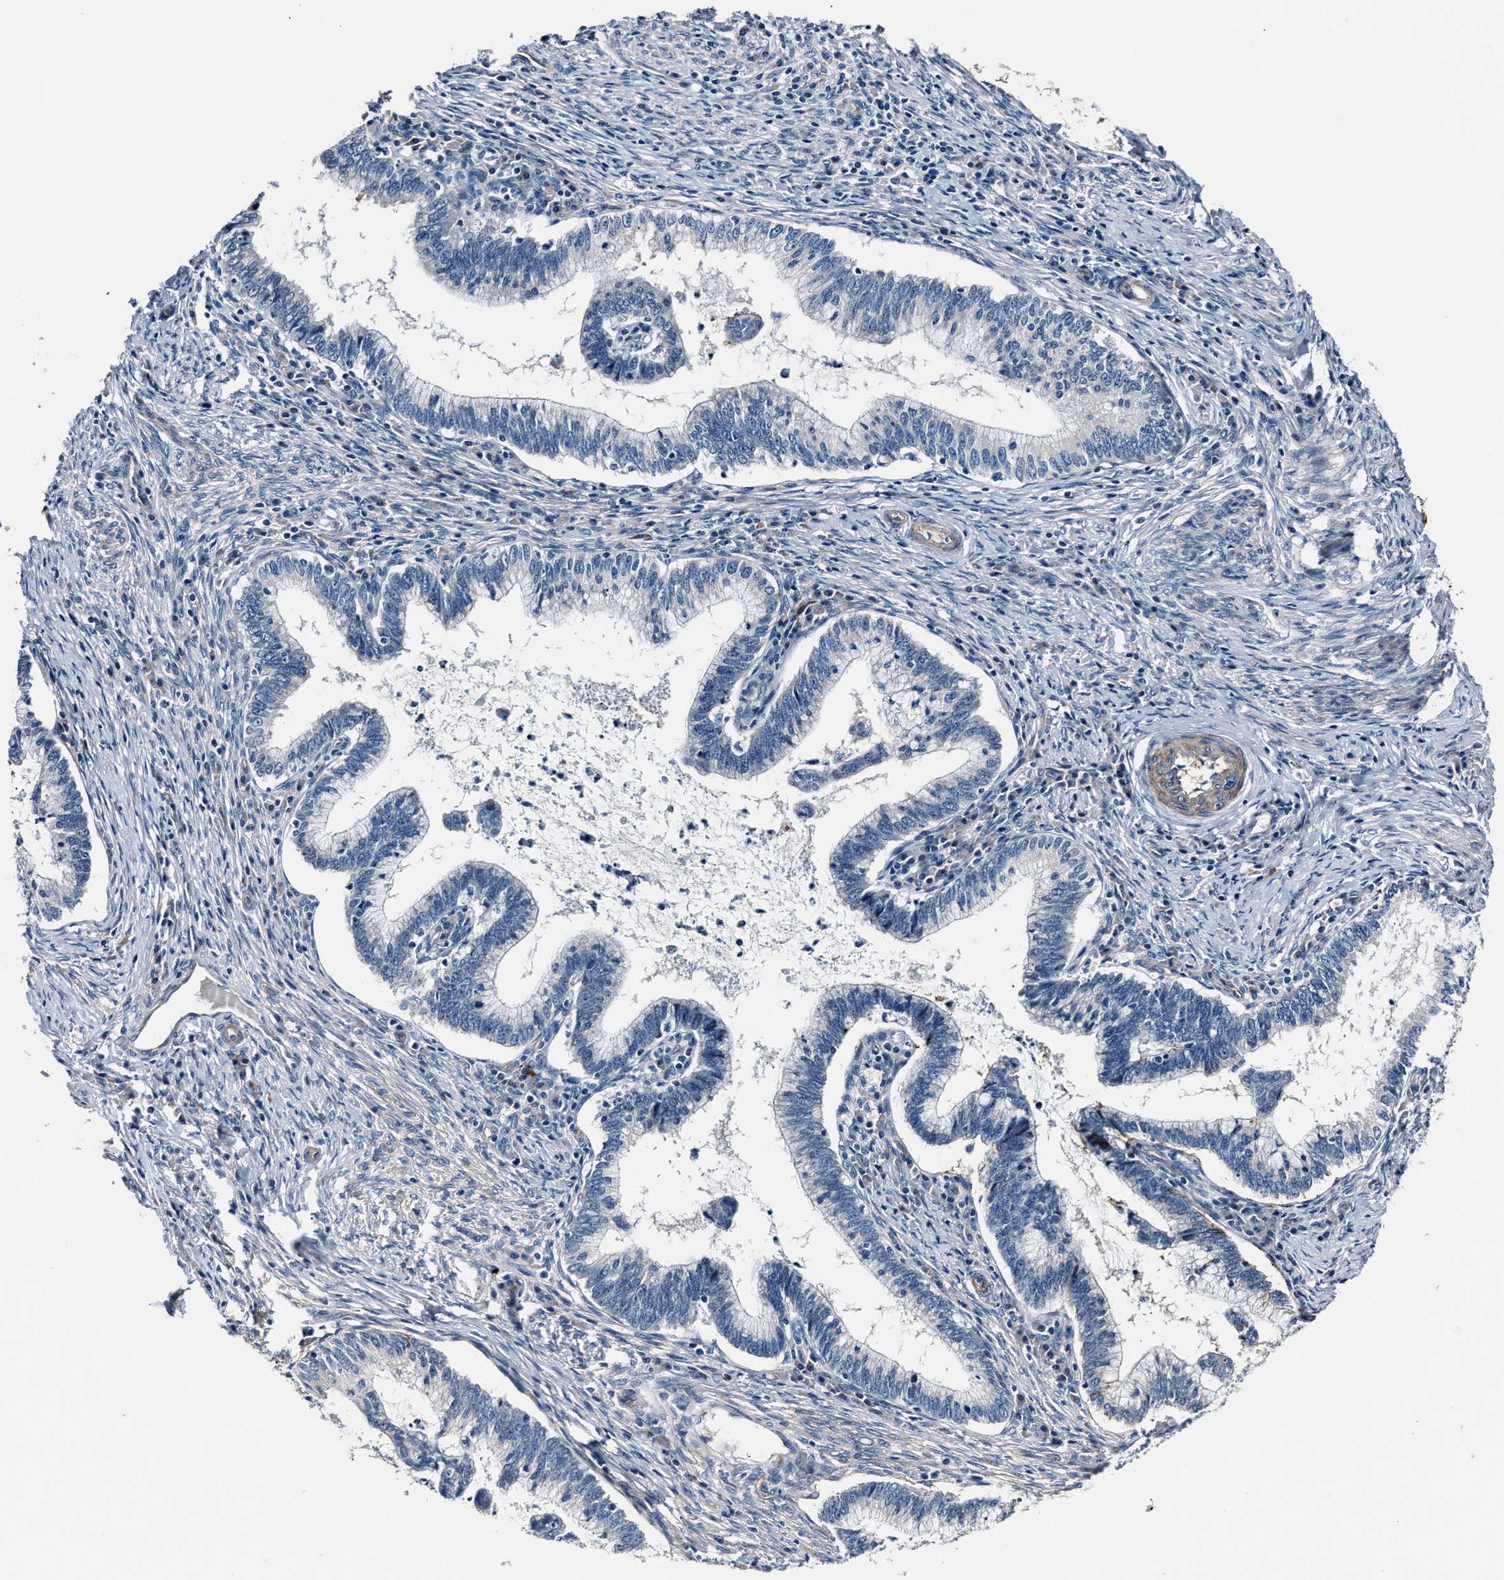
{"staining": {"intensity": "negative", "quantity": "none", "location": "none"}, "tissue": "cervical cancer", "cell_type": "Tumor cells", "image_type": "cancer", "snomed": [{"axis": "morphology", "description": "Adenocarcinoma, NOS"}, {"axis": "topography", "description": "Cervix"}], "caption": "IHC histopathology image of neoplastic tissue: human cervical cancer (adenocarcinoma) stained with DAB reveals no significant protein positivity in tumor cells. The staining is performed using DAB brown chromogen with nuclei counter-stained in using hematoxylin.", "gene": "MPDZ", "patient": {"sex": "female", "age": 36}}